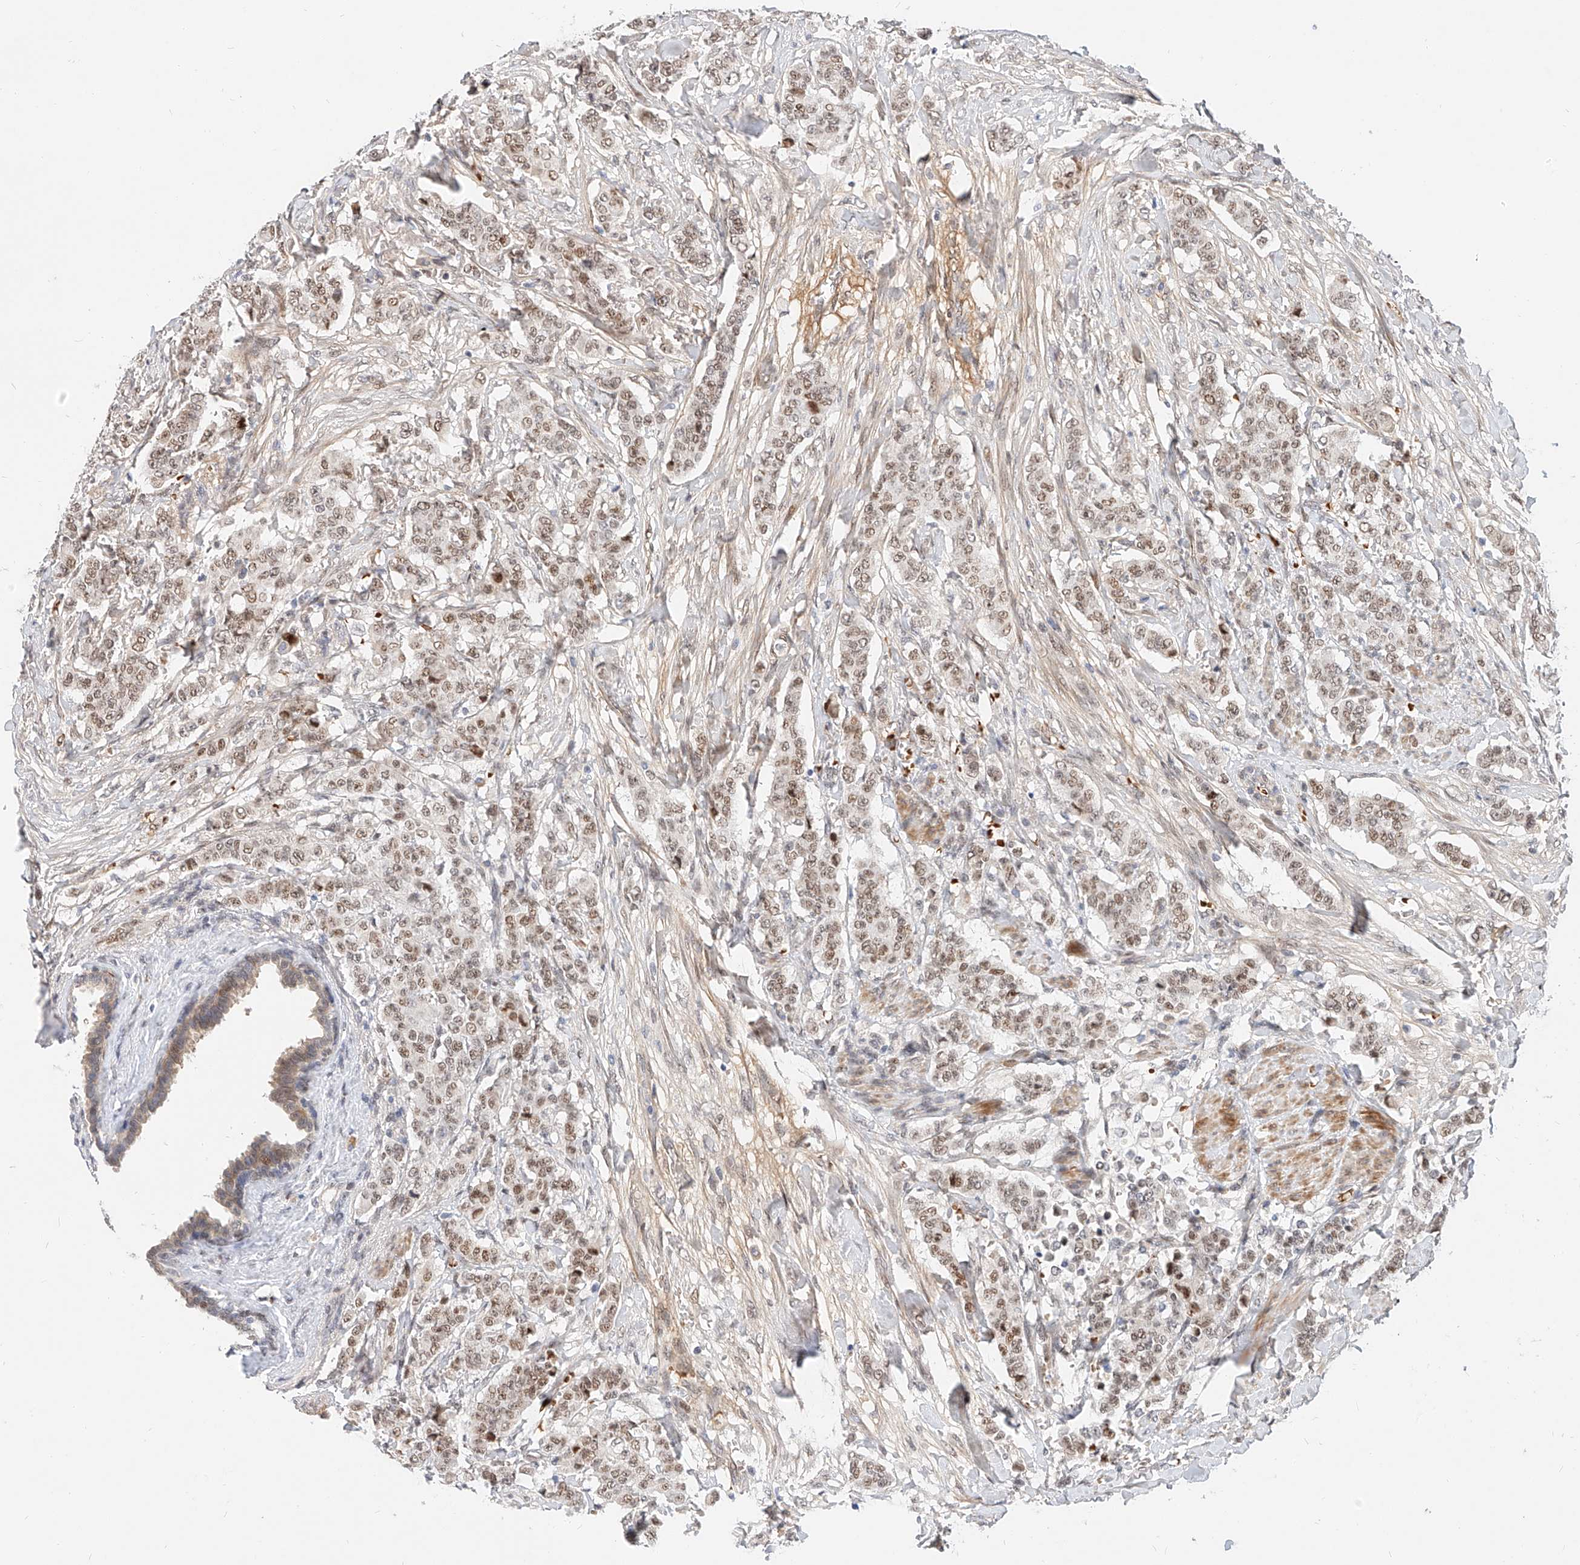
{"staining": {"intensity": "moderate", "quantity": ">75%", "location": "nuclear"}, "tissue": "breast cancer", "cell_type": "Tumor cells", "image_type": "cancer", "snomed": [{"axis": "morphology", "description": "Duct carcinoma"}, {"axis": "topography", "description": "Breast"}], "caption": "Moderate nuclear positivity for a protein is present in about >75% of tumor cells of infiltrating ductal carcinoma (breast) using immunohistochemistry (IHC).", "gene": "CBX8", "patient": {"sex": "female", "age": 40}}